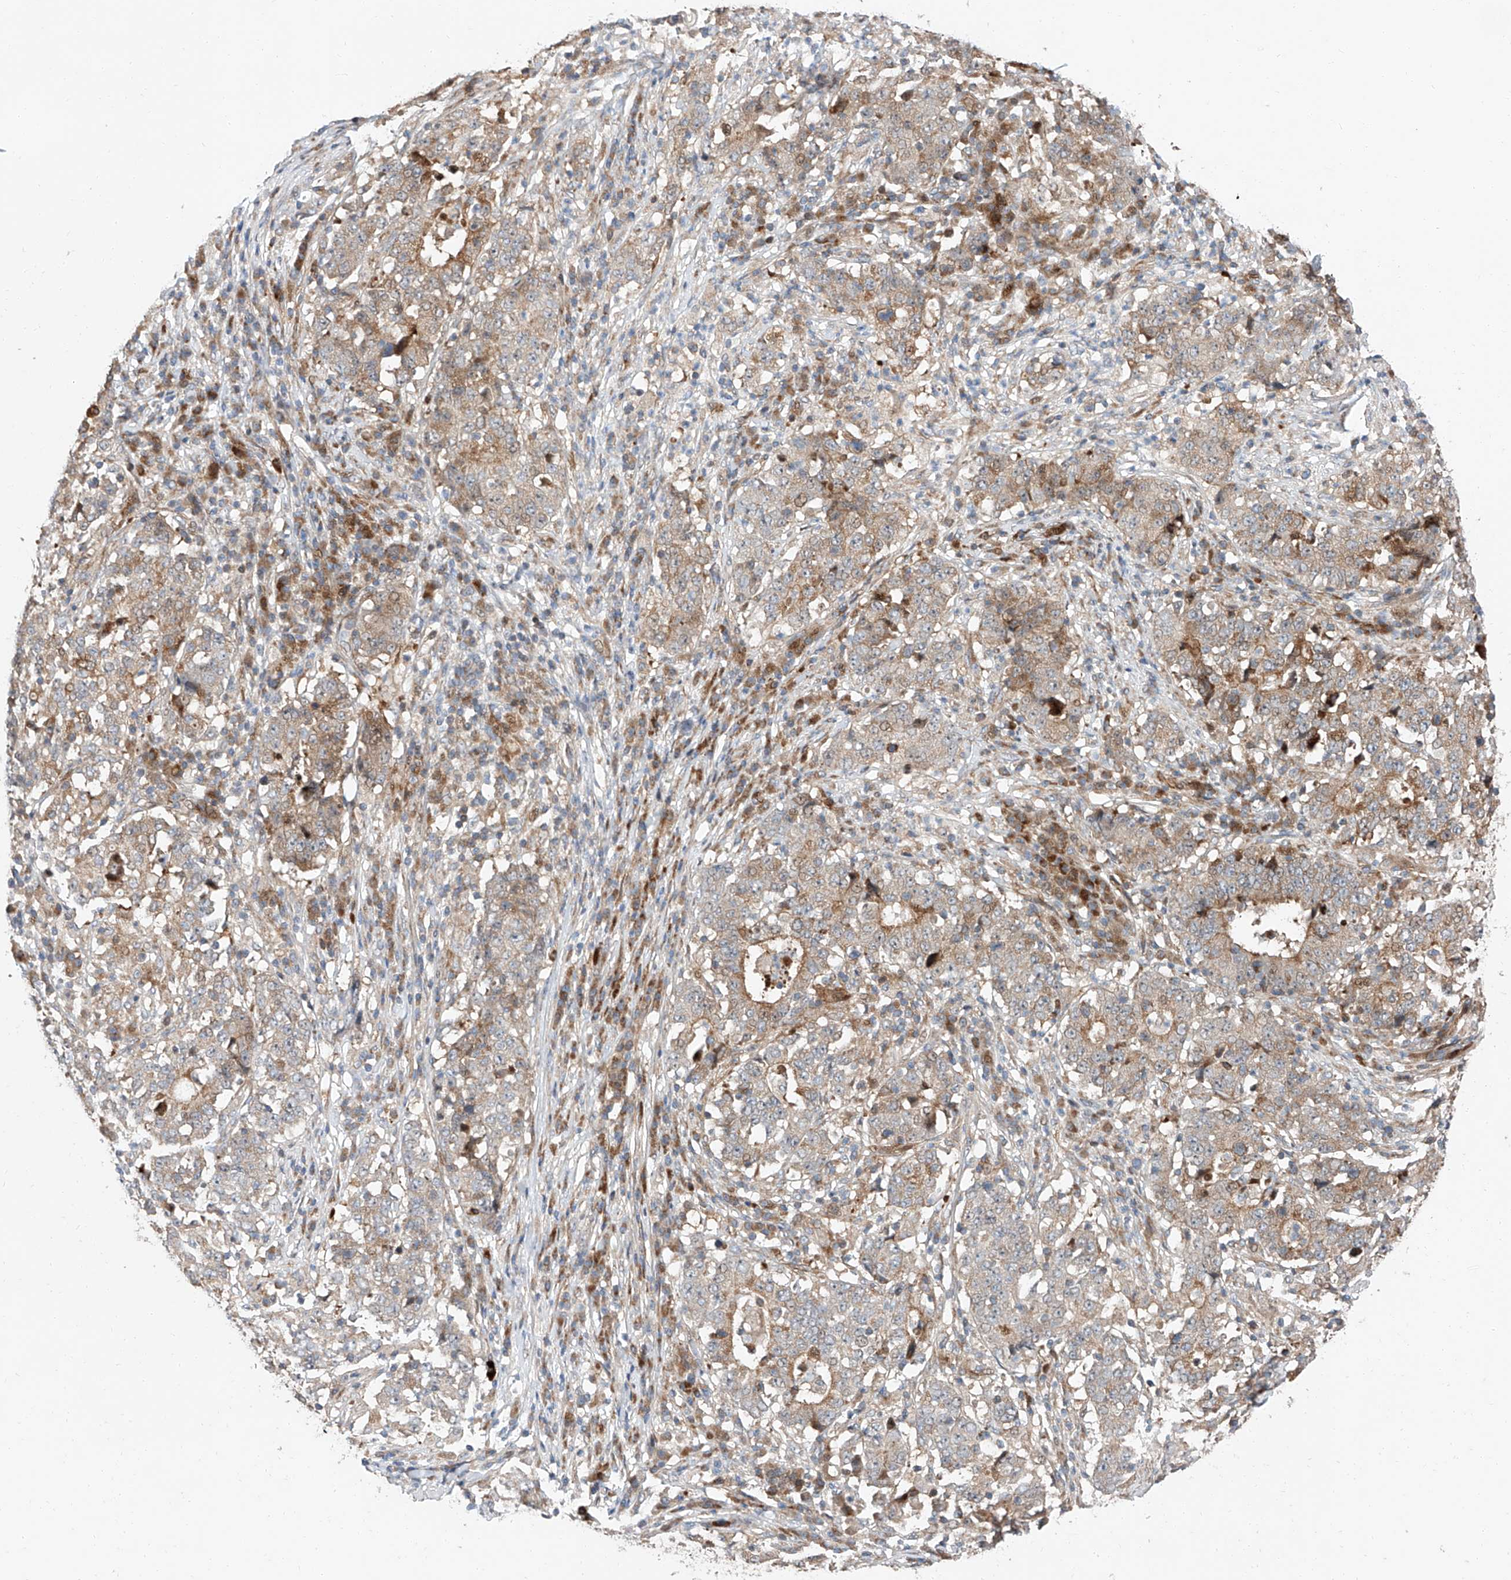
{"staining": {"intensity": "weak", "quantity": ">75%", "location": "cytoplasmic/membranous"}, "tissue": "stomach cancer", "cell_type": "Tumor cells", "image_type": "cancer", "snomed": [{"axis": "morphology", "description": "Adenocarcinoma, NOS"}, {"axis": "topography", "description": "Stomach"}], "caption": "Protein staining by immunohistochemistry (IHC) demonstrates weak cytoplasmic/membranous staining in approximately >75% of tumor cells in stomach adenocarcinoma.", "gene": "USF3", "patient": {"sex": "male", "age": 59}}